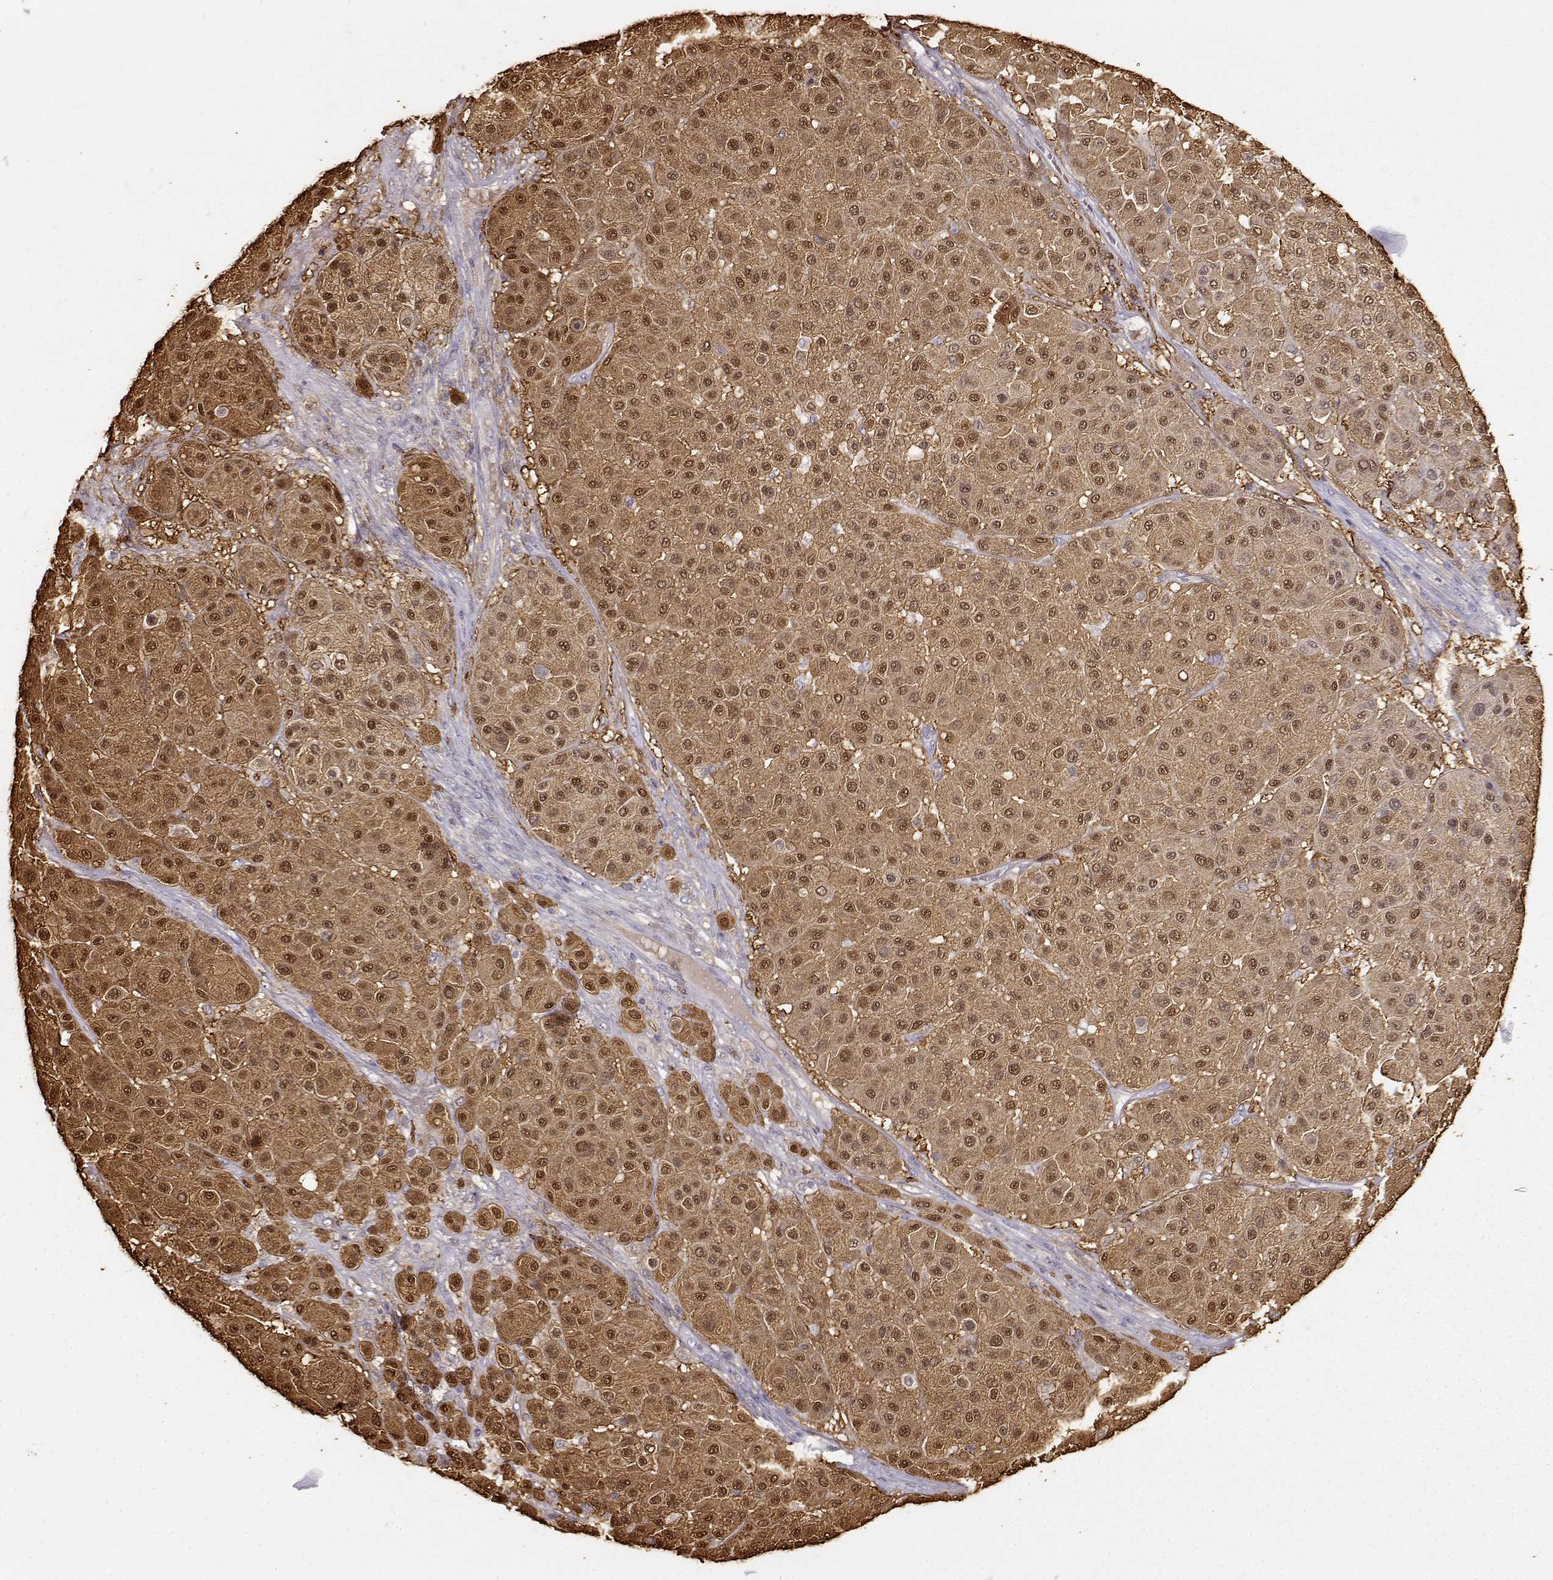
{"staining": {"intensity": "strong", "quantity": ">75%", "location": "cytoplasmic/membranous,nuclear"}, "tissue": "melanoma", "cell_type": "Tumor cells", "image_type": "cancer", "snomed": [{"axis": "morphology", "description": "Malignant melanoma, Metastatic site"}, {"axis": "topography", "description": "Smooth muscle"}], "caption": "Tumor cells reveal high levels of strong cytoplasmic/membranous and nuclear expression in about >75% of cells in malignant melanoma (metastatic site).", "gene": "S100B", "patient": {"sex": "male", "age": 41}}